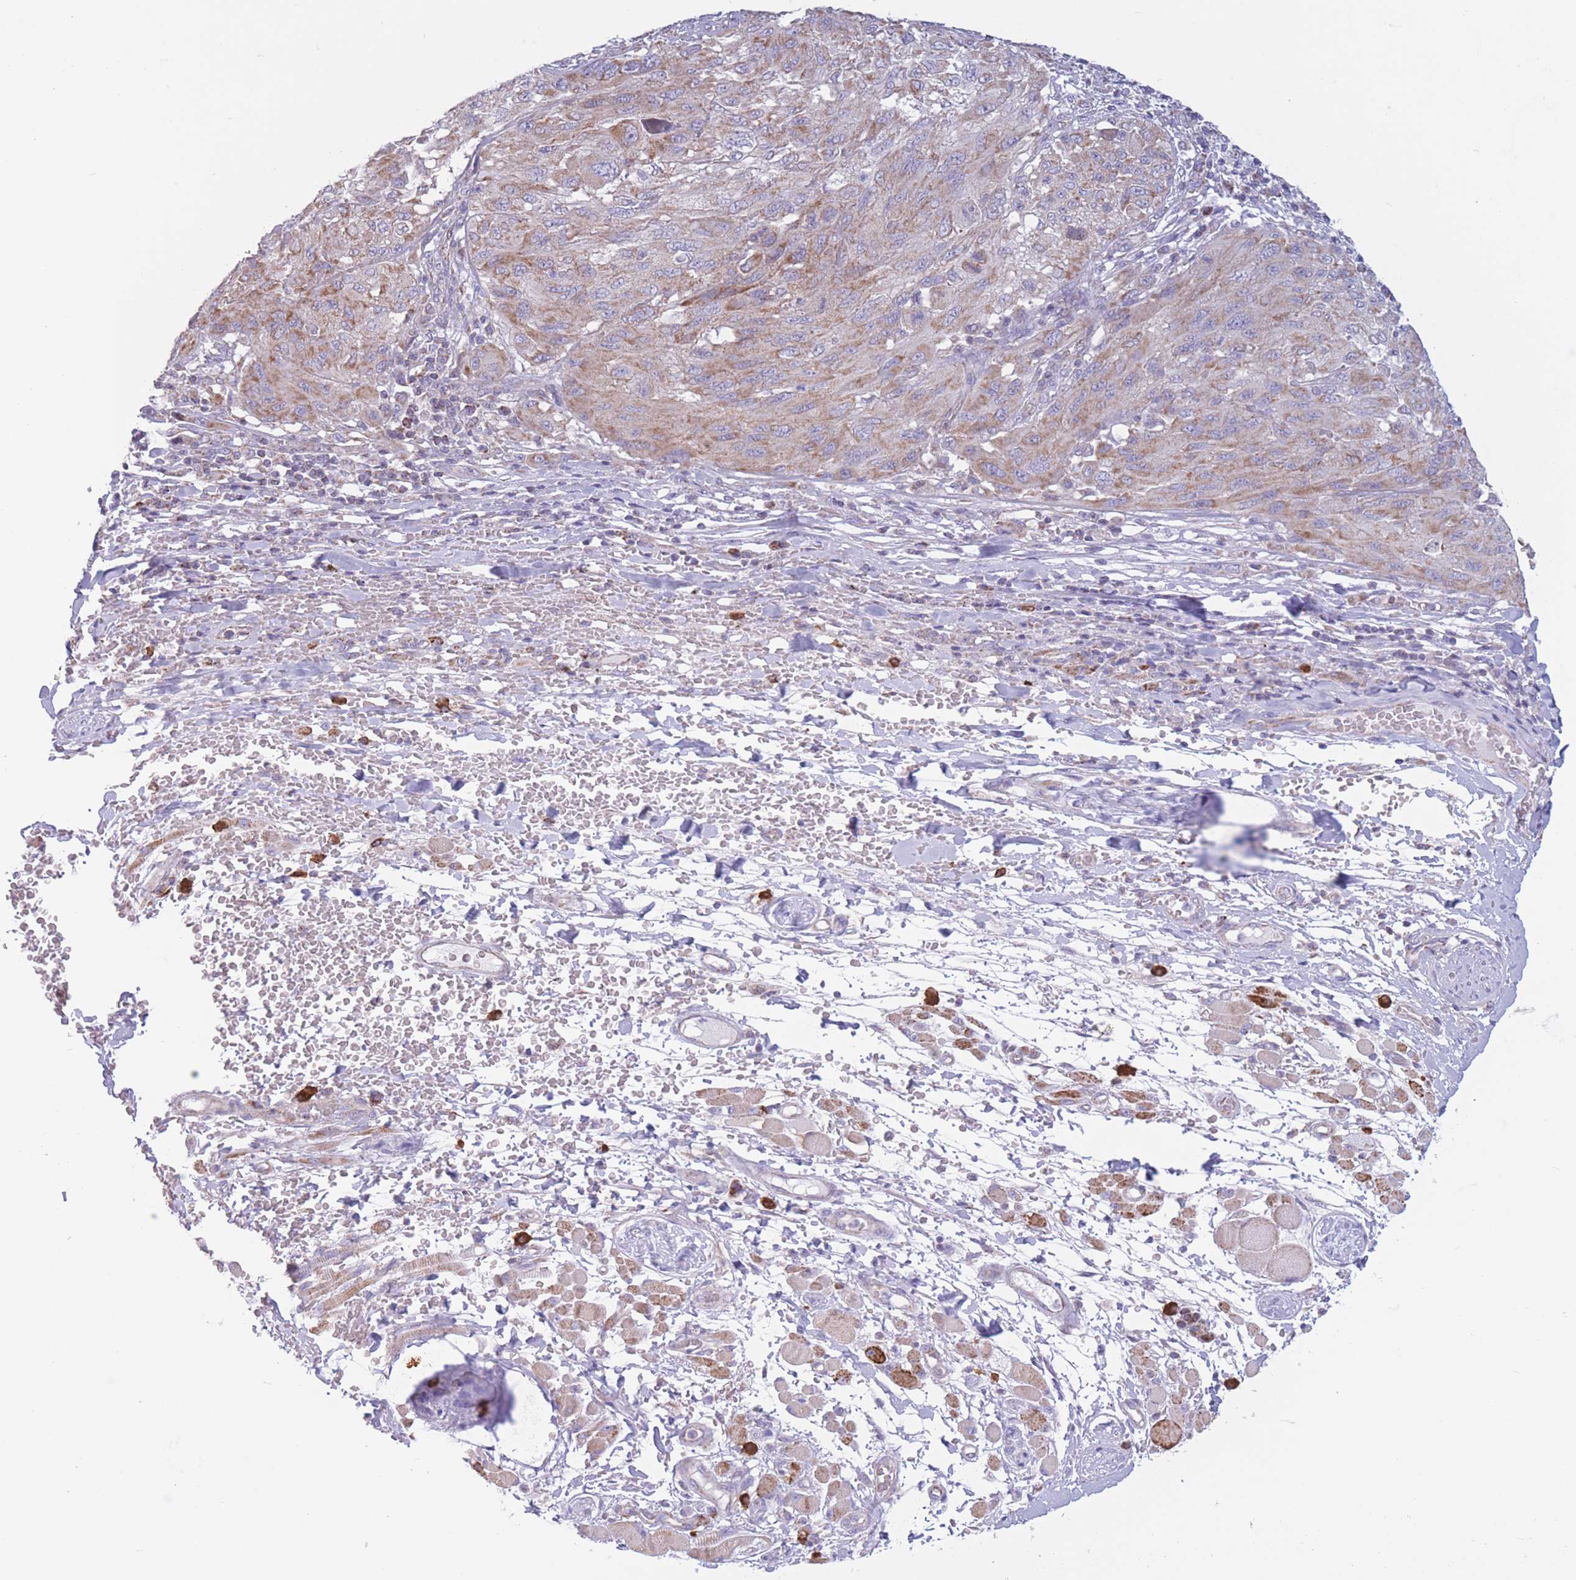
{"staining": {"intensity": "weak", "quantity": "25%-75%", "location": "cytoplasmic/membranous"}, "tissue": "melanoma", "cell_type": "Tumor cells", "image_type": "cancer", "snomed": [{"axis": "morphology", "description": "Malignant melanoma, NOS"}, {"axis": "topography", "description": "Skin"}], "caption": "This is an image of immunohistochemistry (IHC) staining of melanoma, which shows weak expression in the cytoplasmic/membranous of tumor cells.", "gene": "PDHA1", "patient": {"sex": "female", "age": 91}}